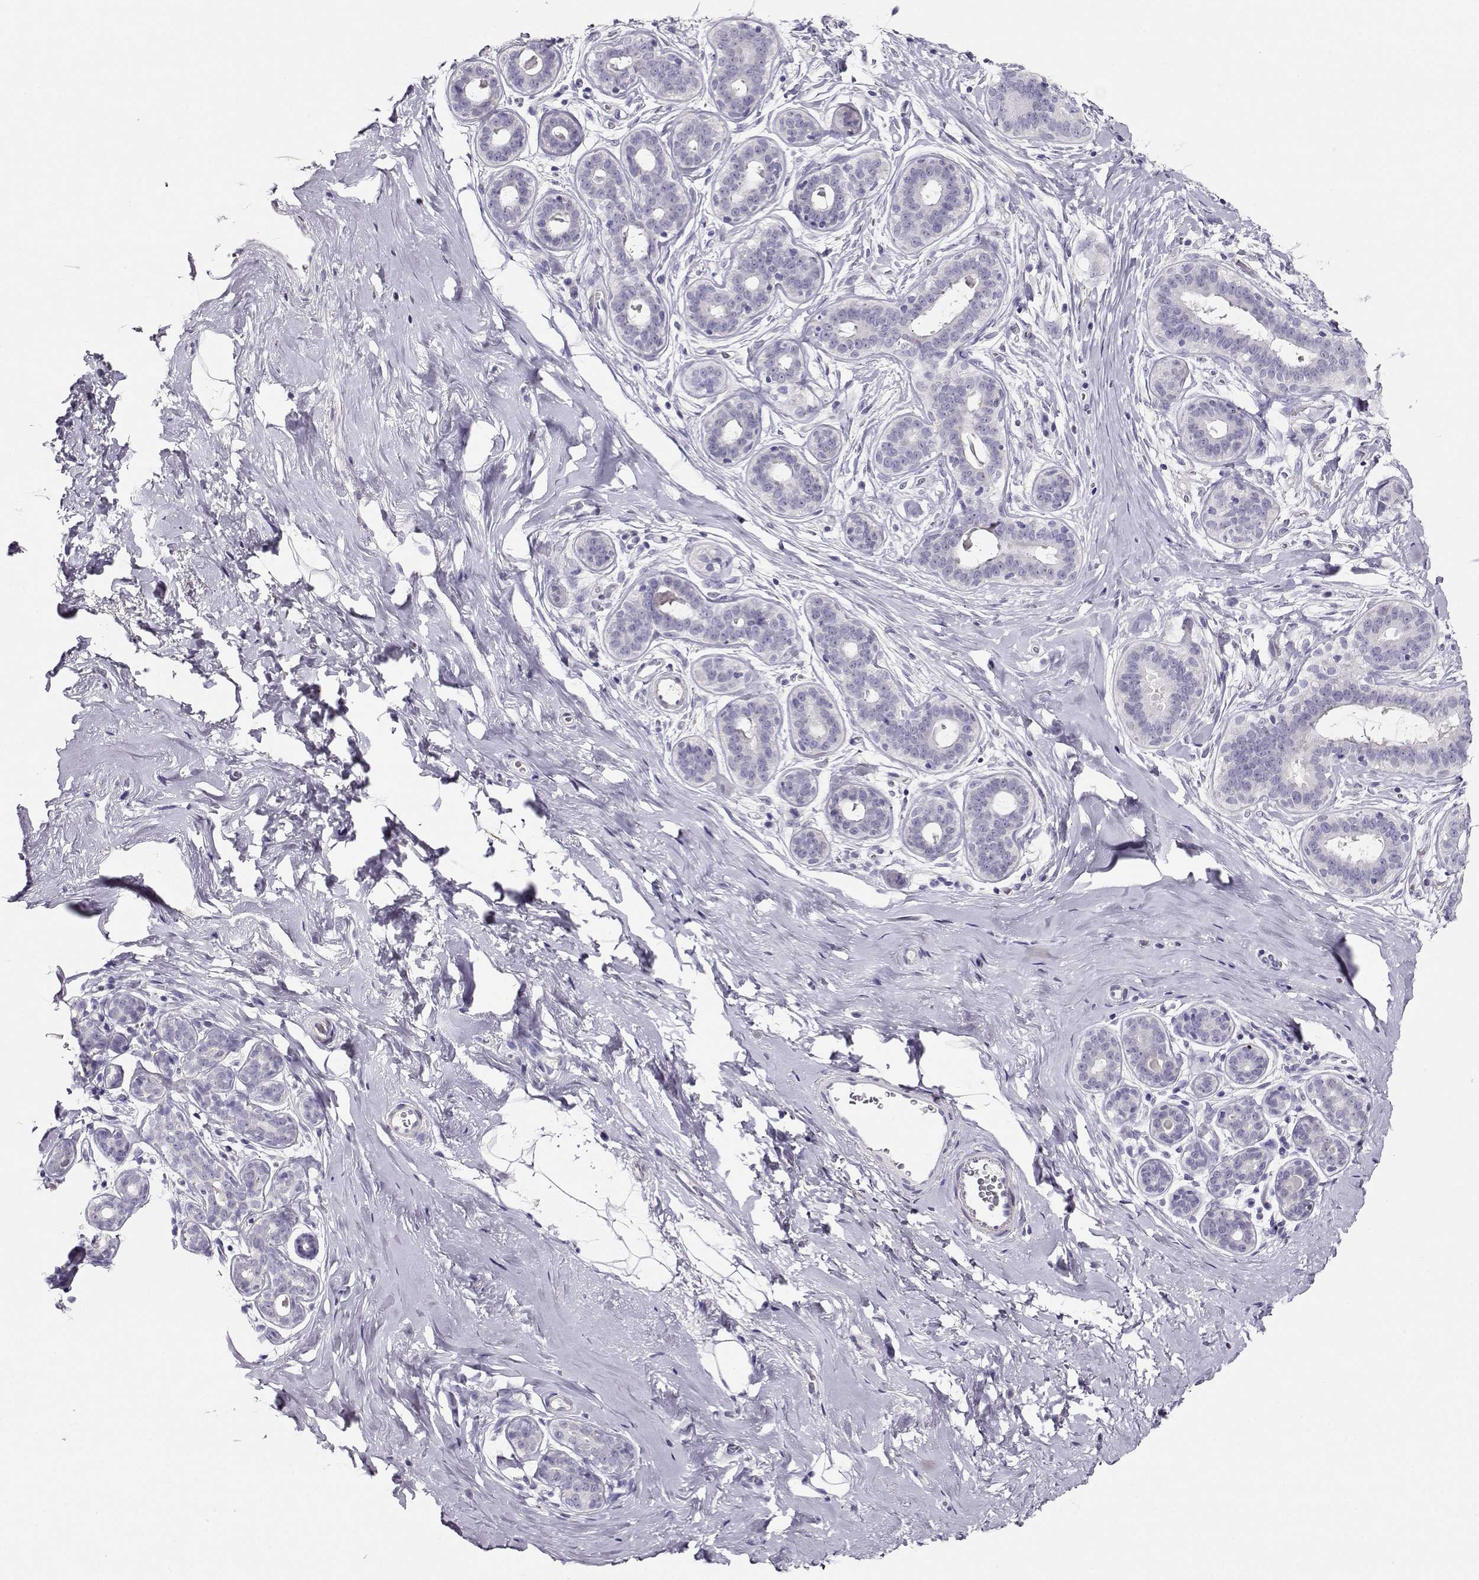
{"staining": {"intensity": "negative", "quantity": "none", "location": "none"}, "tissue": "breast", "cell_type": "Adipocytes", "image_type": "normal", "snomed": [{"axis": "morphology", "description": "Normal tissue, NOS"}, {"axis": "topography", "description": "Skin"}, {"axis": "topography", "description": "Breast"}], "caption": "Adipocytes show no significant protein expression in benign breast. (DAB immunohistochemistry with hematoxylin counter stain).", "gene": "RBM44", "patient": {"sex": "female", "age": 43}}